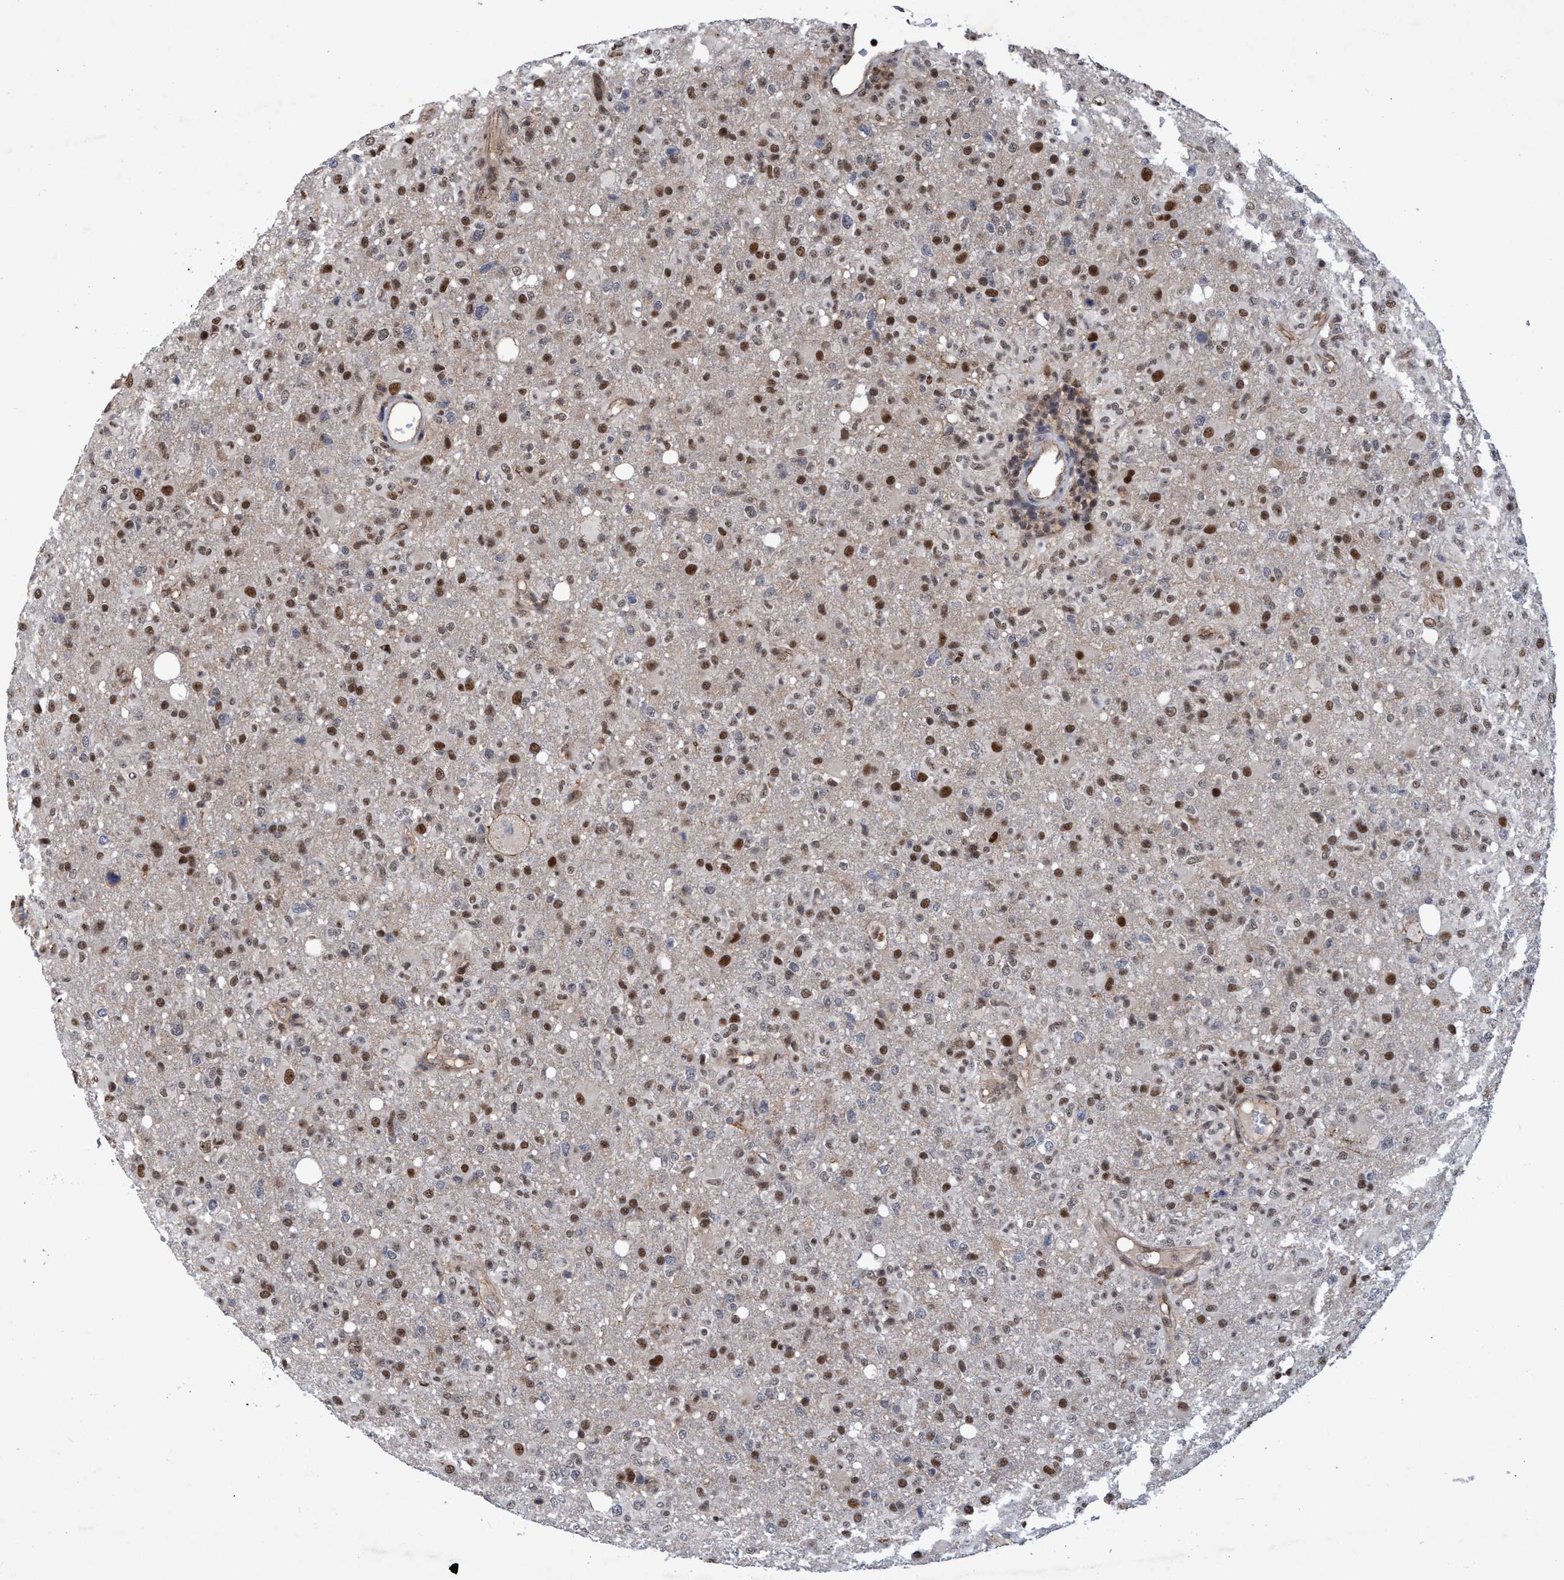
{"staining": {"intensity": "moderate", "quantity": ">75%", "location": "nuclear"}, "tissue": "glioma", "cell_type": "Tumor cells", "image_type": "cancer", "snomed": [{"axis": "morphology", "description": "Glioma, malignant, High grade"}, {"axis": "topography", "description": "Brain"}], "caption": "About >75% of tumor cells in glioma show moderate nuclear protein expression as visualized by brown immunohistochemical staining.", "gene": "GTF2F1", "patient": {"sex": "female", "age": 57}}